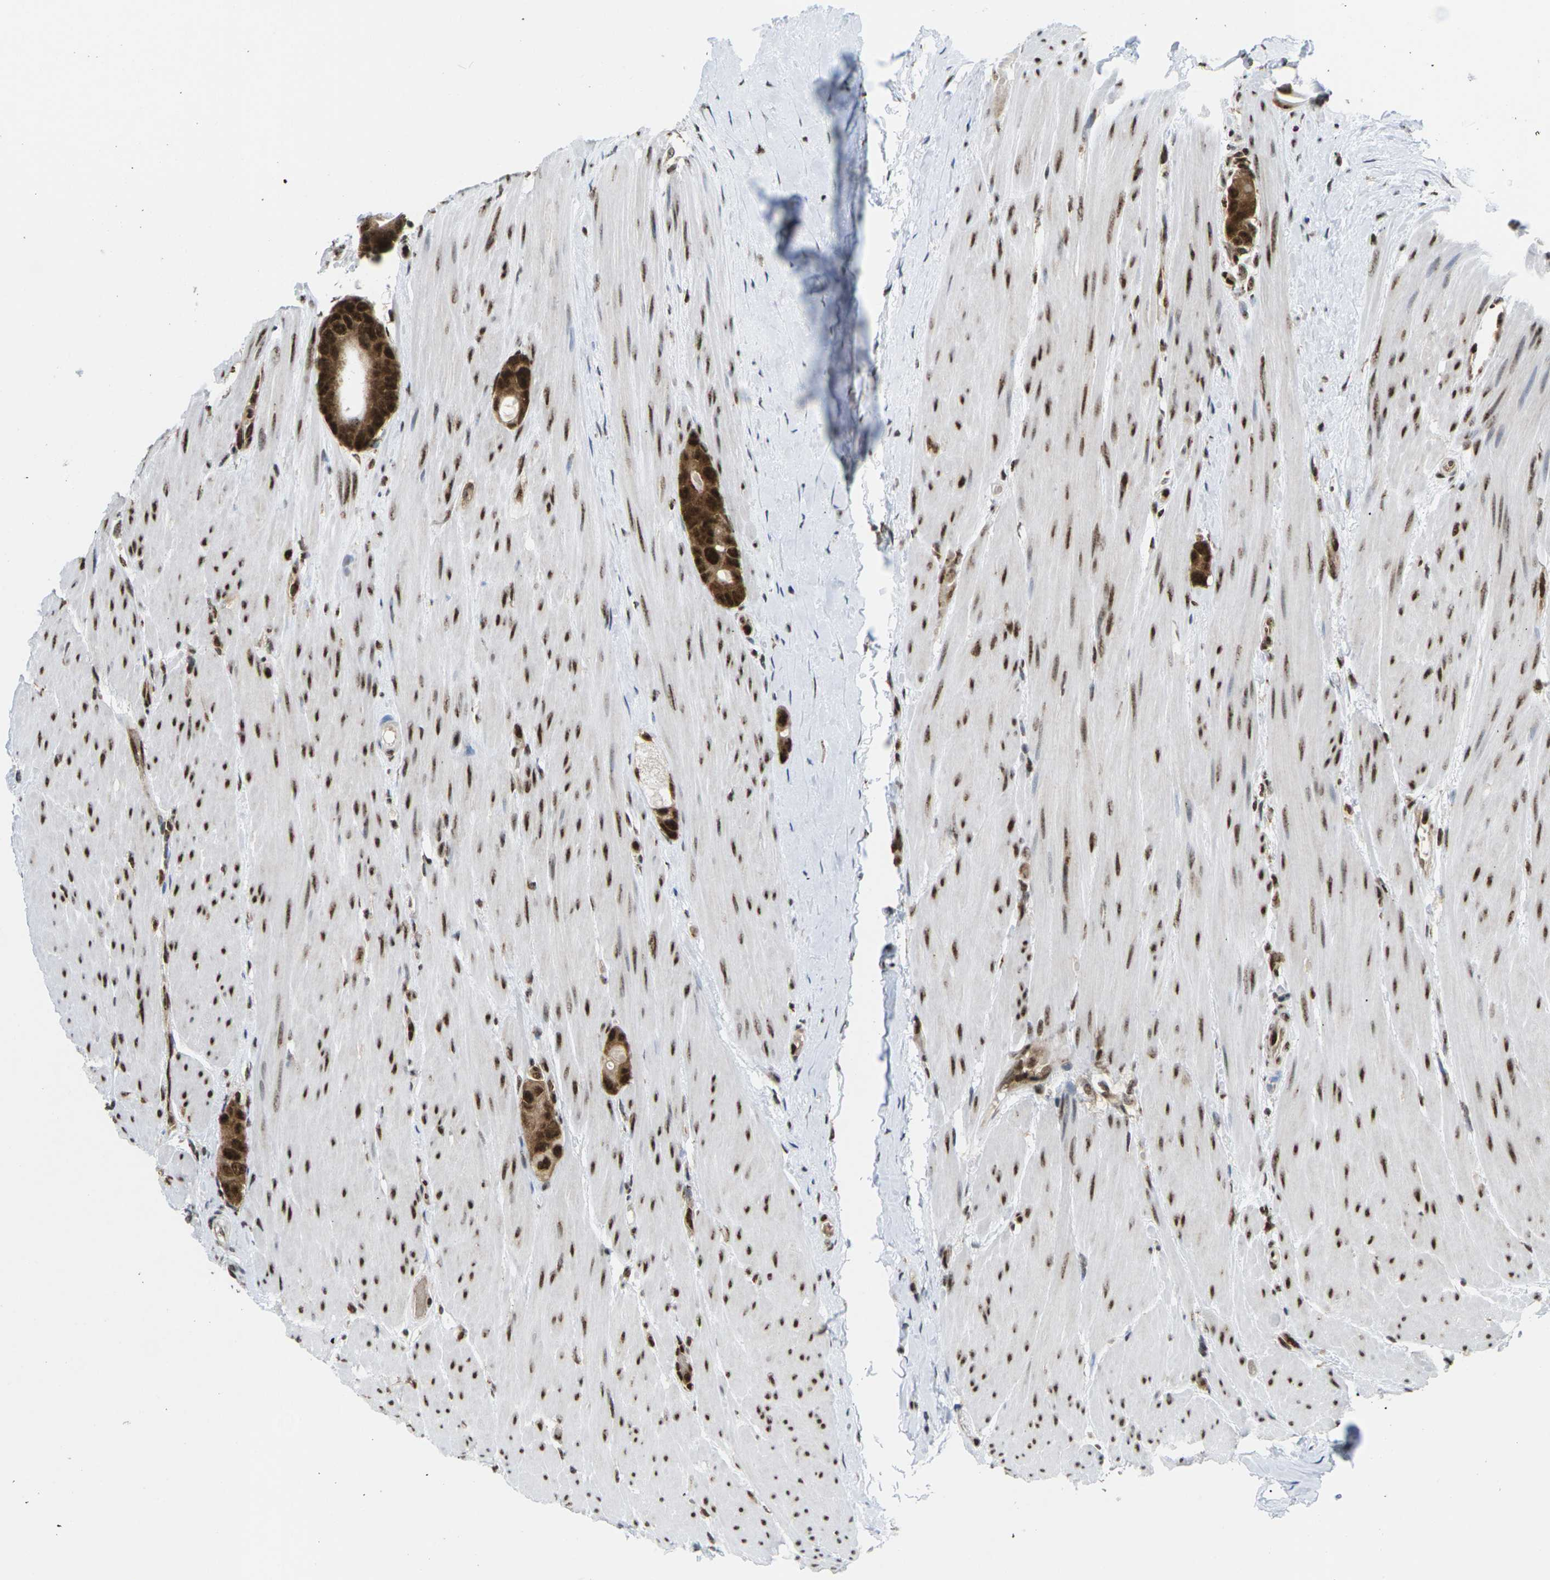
{"staining": {"intensity": "strong", "quantity": ">75%", "location": "cytoplasmic/membranous,nuclear"}, "tissue": "colorectal cancer", "cell_type": "Tumor cells", "image_type": "cancer", "snomed": [{"axis": "morphology", "description": "Adenocarcinoma, NOS"}, {"axis": "topography", "description": "Rectum"}], "caption": "Tumor cells exhibit strong cytoplasmic/membranous and nuclear staining in approximately >75% of cells in colorectal cancer. (DAB (3,3'-diaminobenzidine) = brown stain, brightfield microscopy at high magnification).", "gene": "MAGOH", "patient": {"sex": "male", "age": 51}}